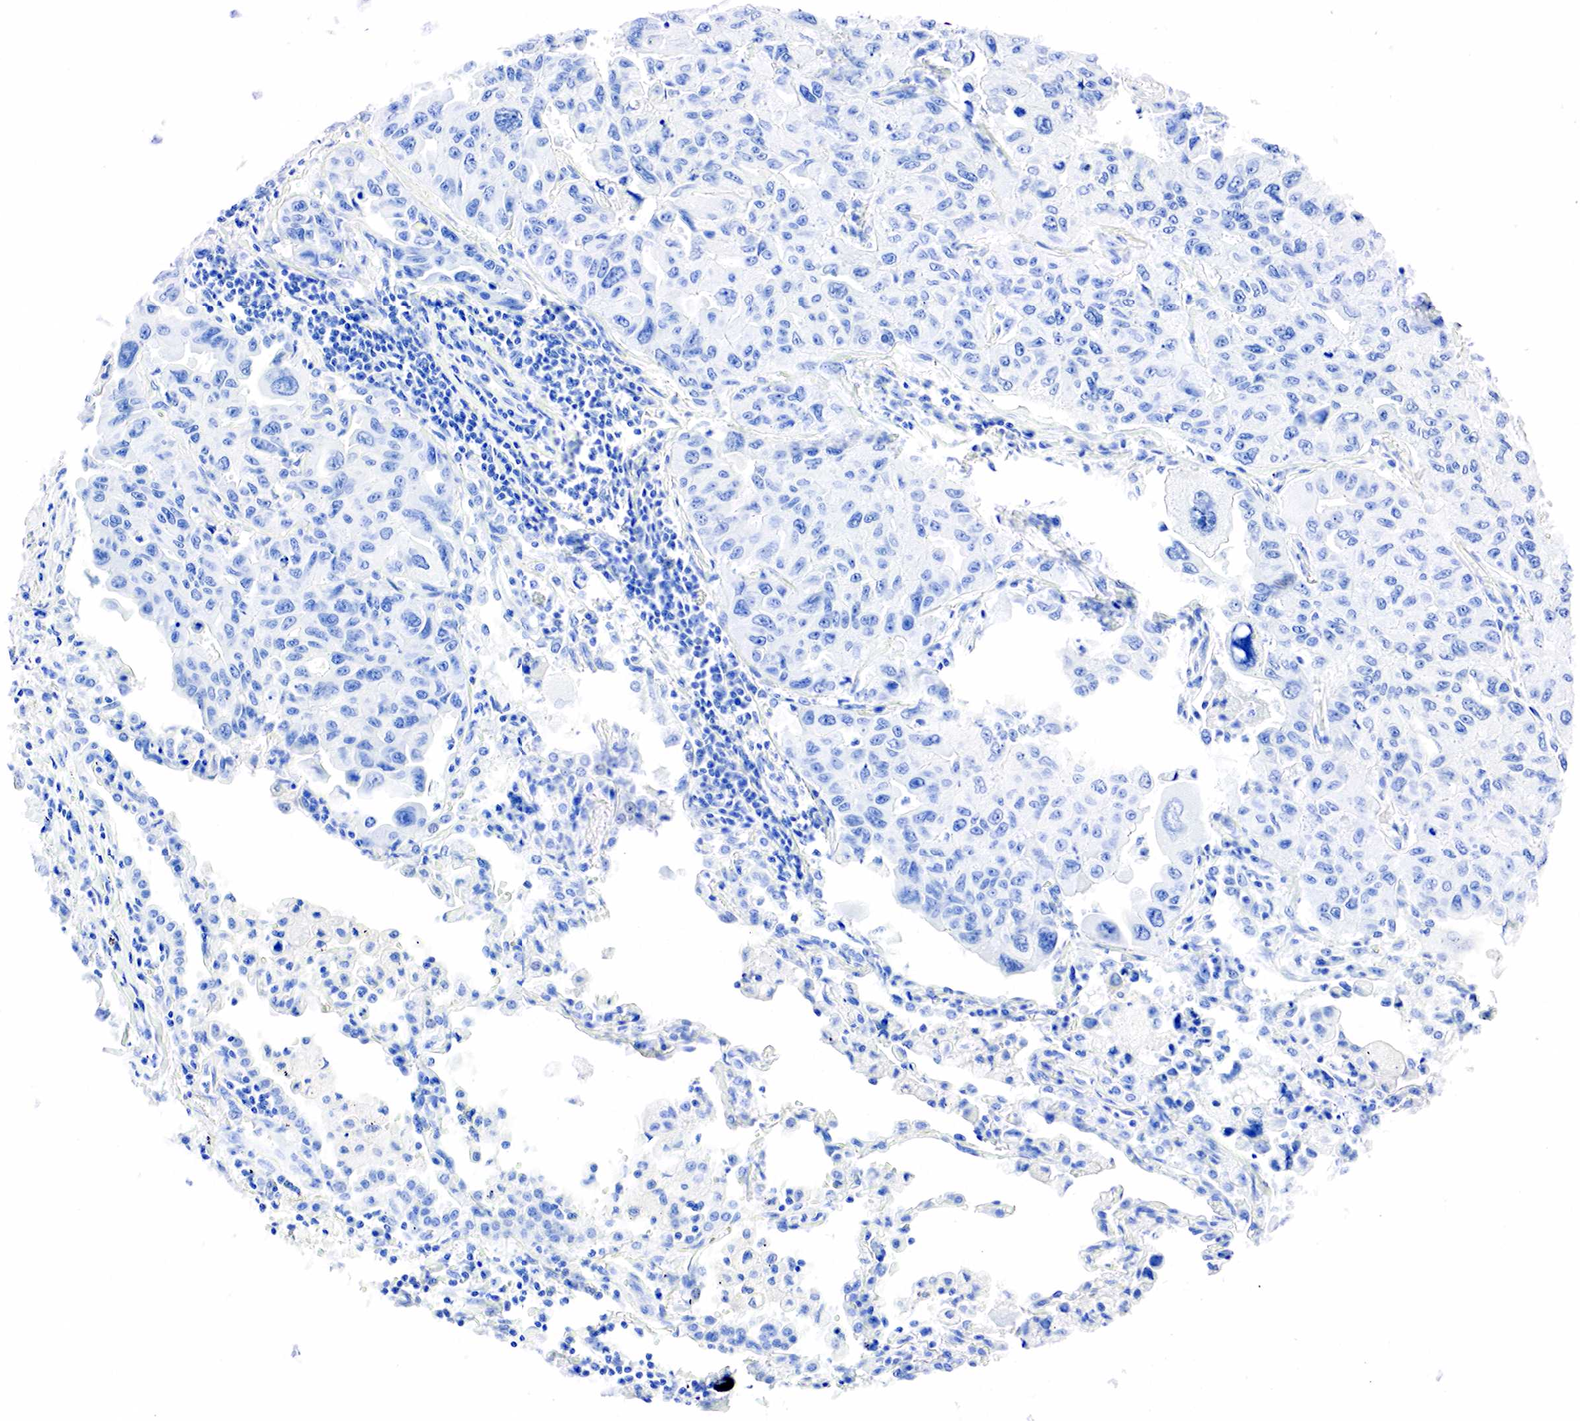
{"staining": {"intensity": "negative", "quantity": "none", "location": "none"}, "tissue": "lung cancer", "cell_type": "Tumor cells", "image_type": "cancer", "snomed": [{"axis": "morphology", "description": "Adenocarcinoma, NOS"}, {"axis": "topography", "description": "Lung"}], "caption": "This is an immunohistochemistry micrograph of lung adenocarcinoma. There is no expression in tumor cells.", "gene": "PTH", "patient": {"sex": "male", "age": 64}}